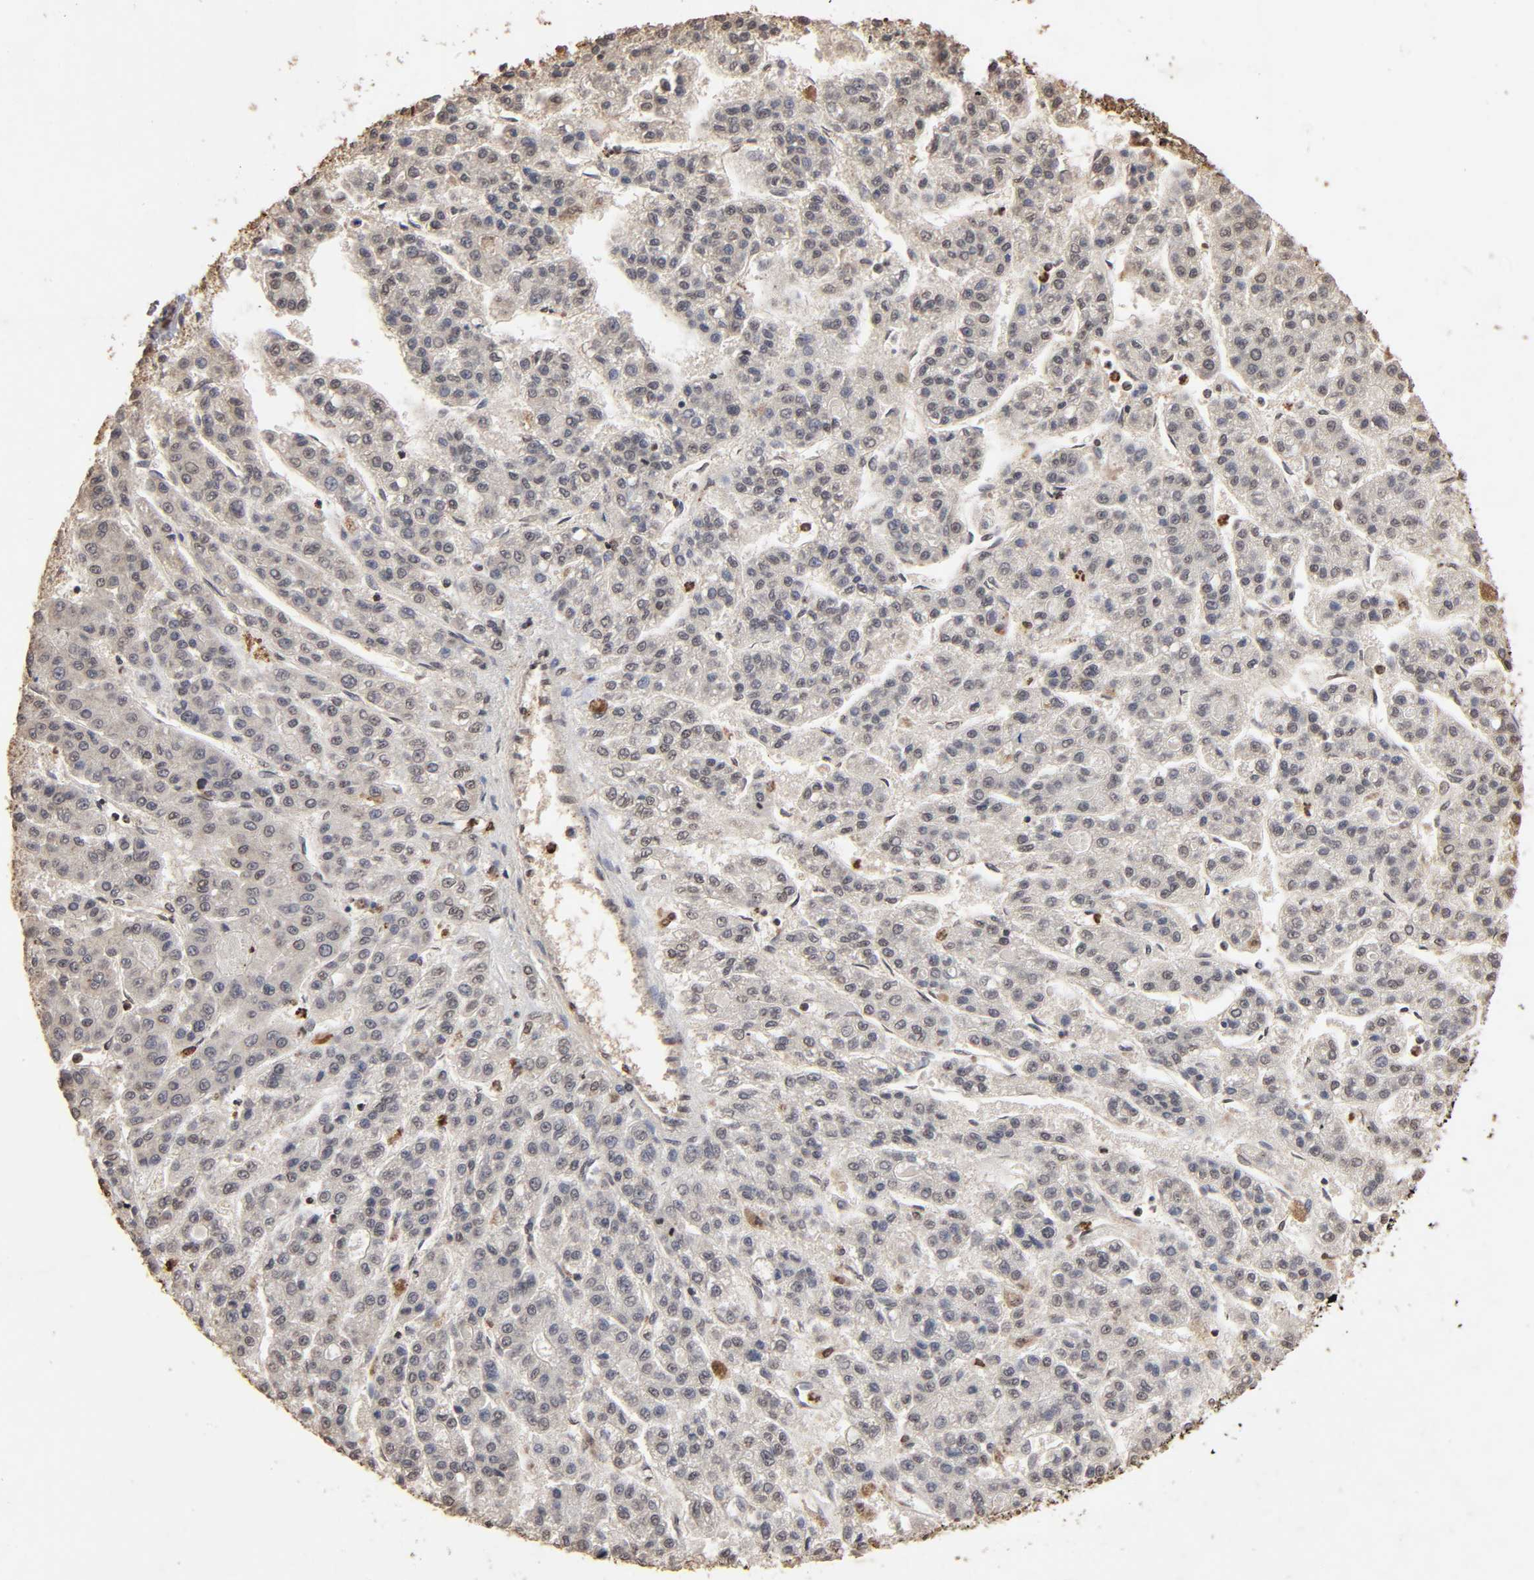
{"staining": {"intensity": "moderate", "quantity": "25%-75%", "location": "cytoplasmic/membranous"}, "tissue": "liver cancer", "cell_type": "Tumor cells", "image_type": "cancer", "snomed": [{"axis": "morphology", "description": "Carcinoma, Hepatocellular, NOS"}, {"axis": "topography", "description": "Liver"}], "caption": "Protein expression analysis of liver hepatocellular carcinoma reveals moderate cytoplasmic/membranous staining in about 25%-75% of tumor cells. (DAB IHC with brightfield microscopy, high magnification).", "gene": "CYCS", "patient": {"sex": "male", "age": 70}}